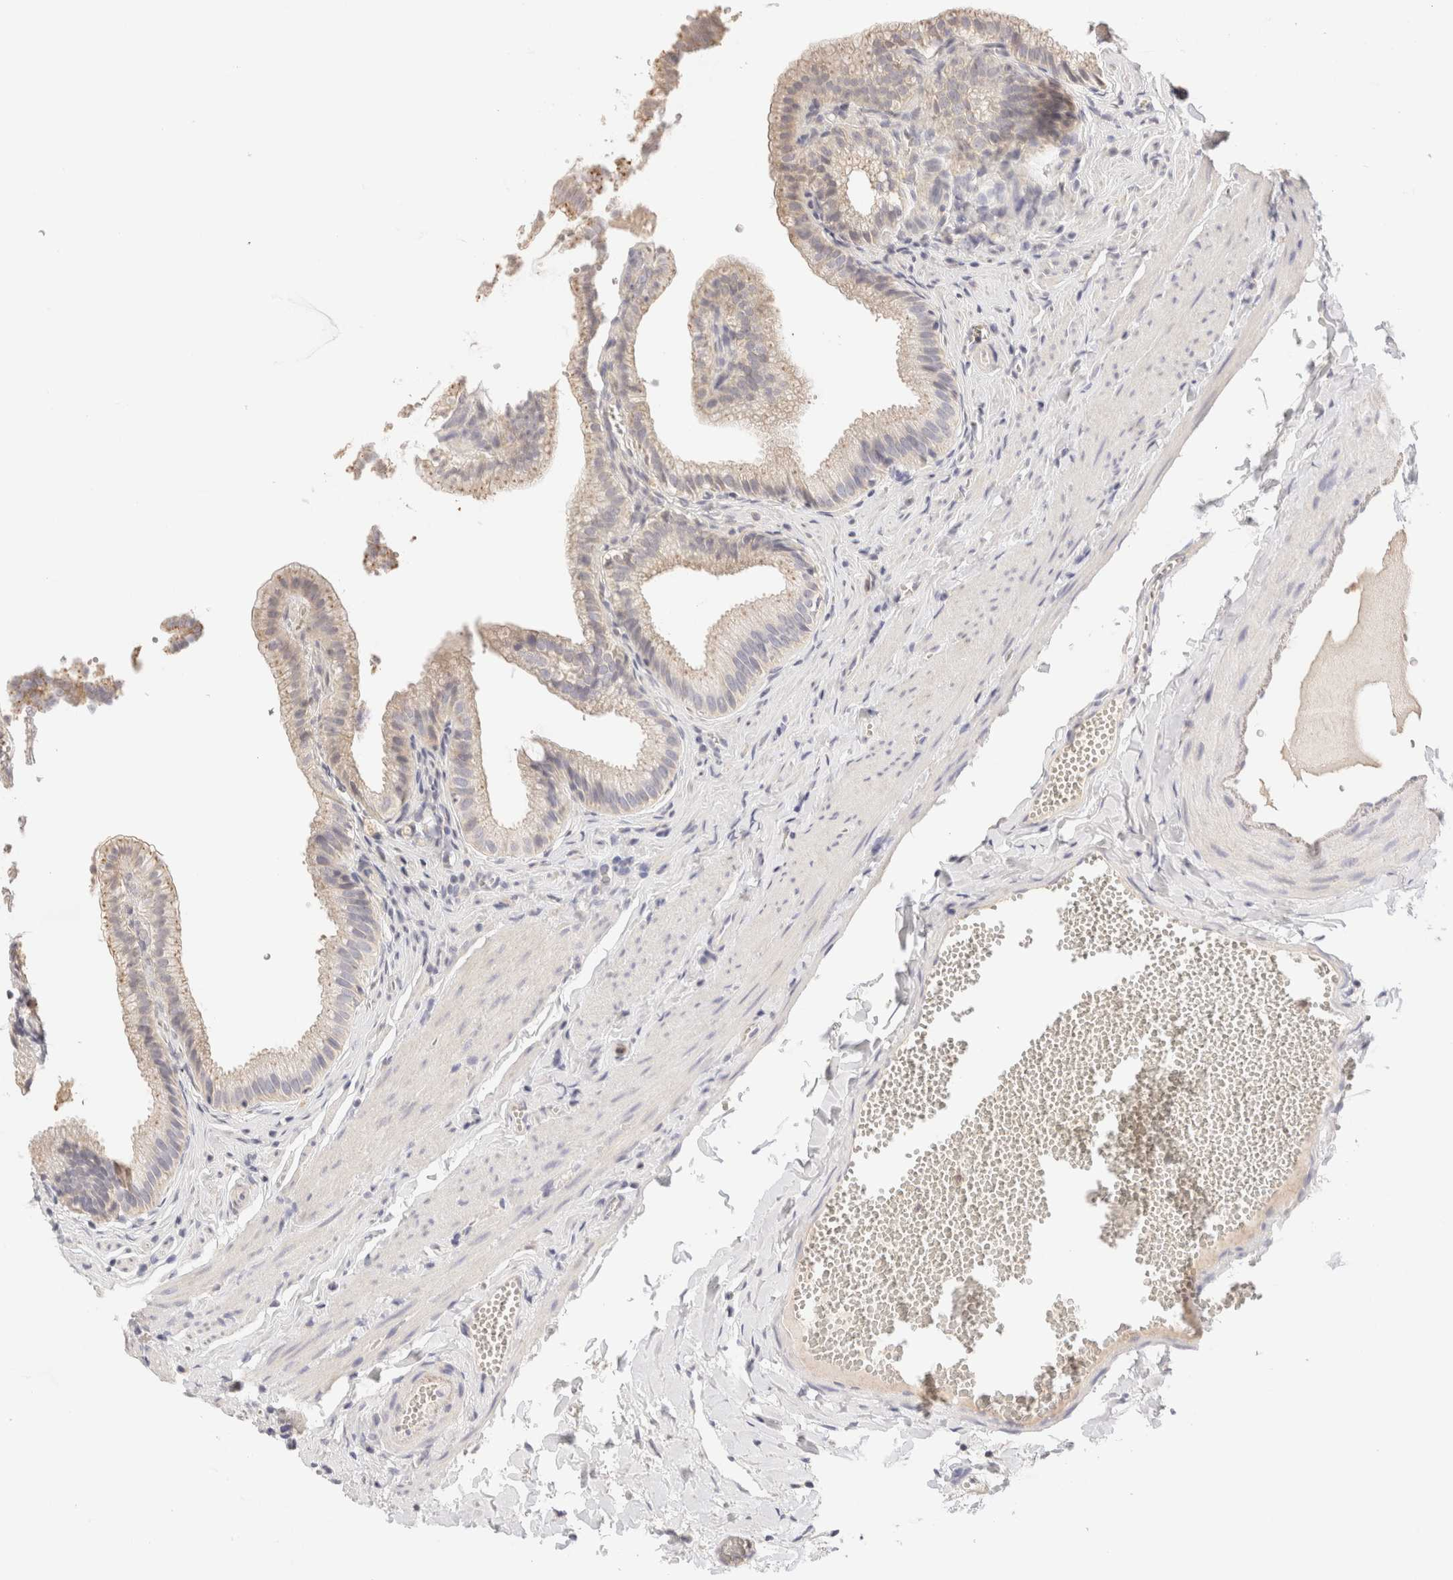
{"staining": {"intensity": "weak", "quantity": "<25%", "location": "cytoplasmic/membranous"}, "tissue": "gallbladder", "cell_type": "Glandular cells", "image_type": "normal", "snomed": [{"axis": "morphology", "description": "Normal tissue, NOS"}, {"axis": "topography", "description": "Gallbladder"}], "caption": "There is no significant positivity in glandular cells of gallbladder.", "gene": "SCGB2A2", "patient": {"sex": "male", "age": 38}}